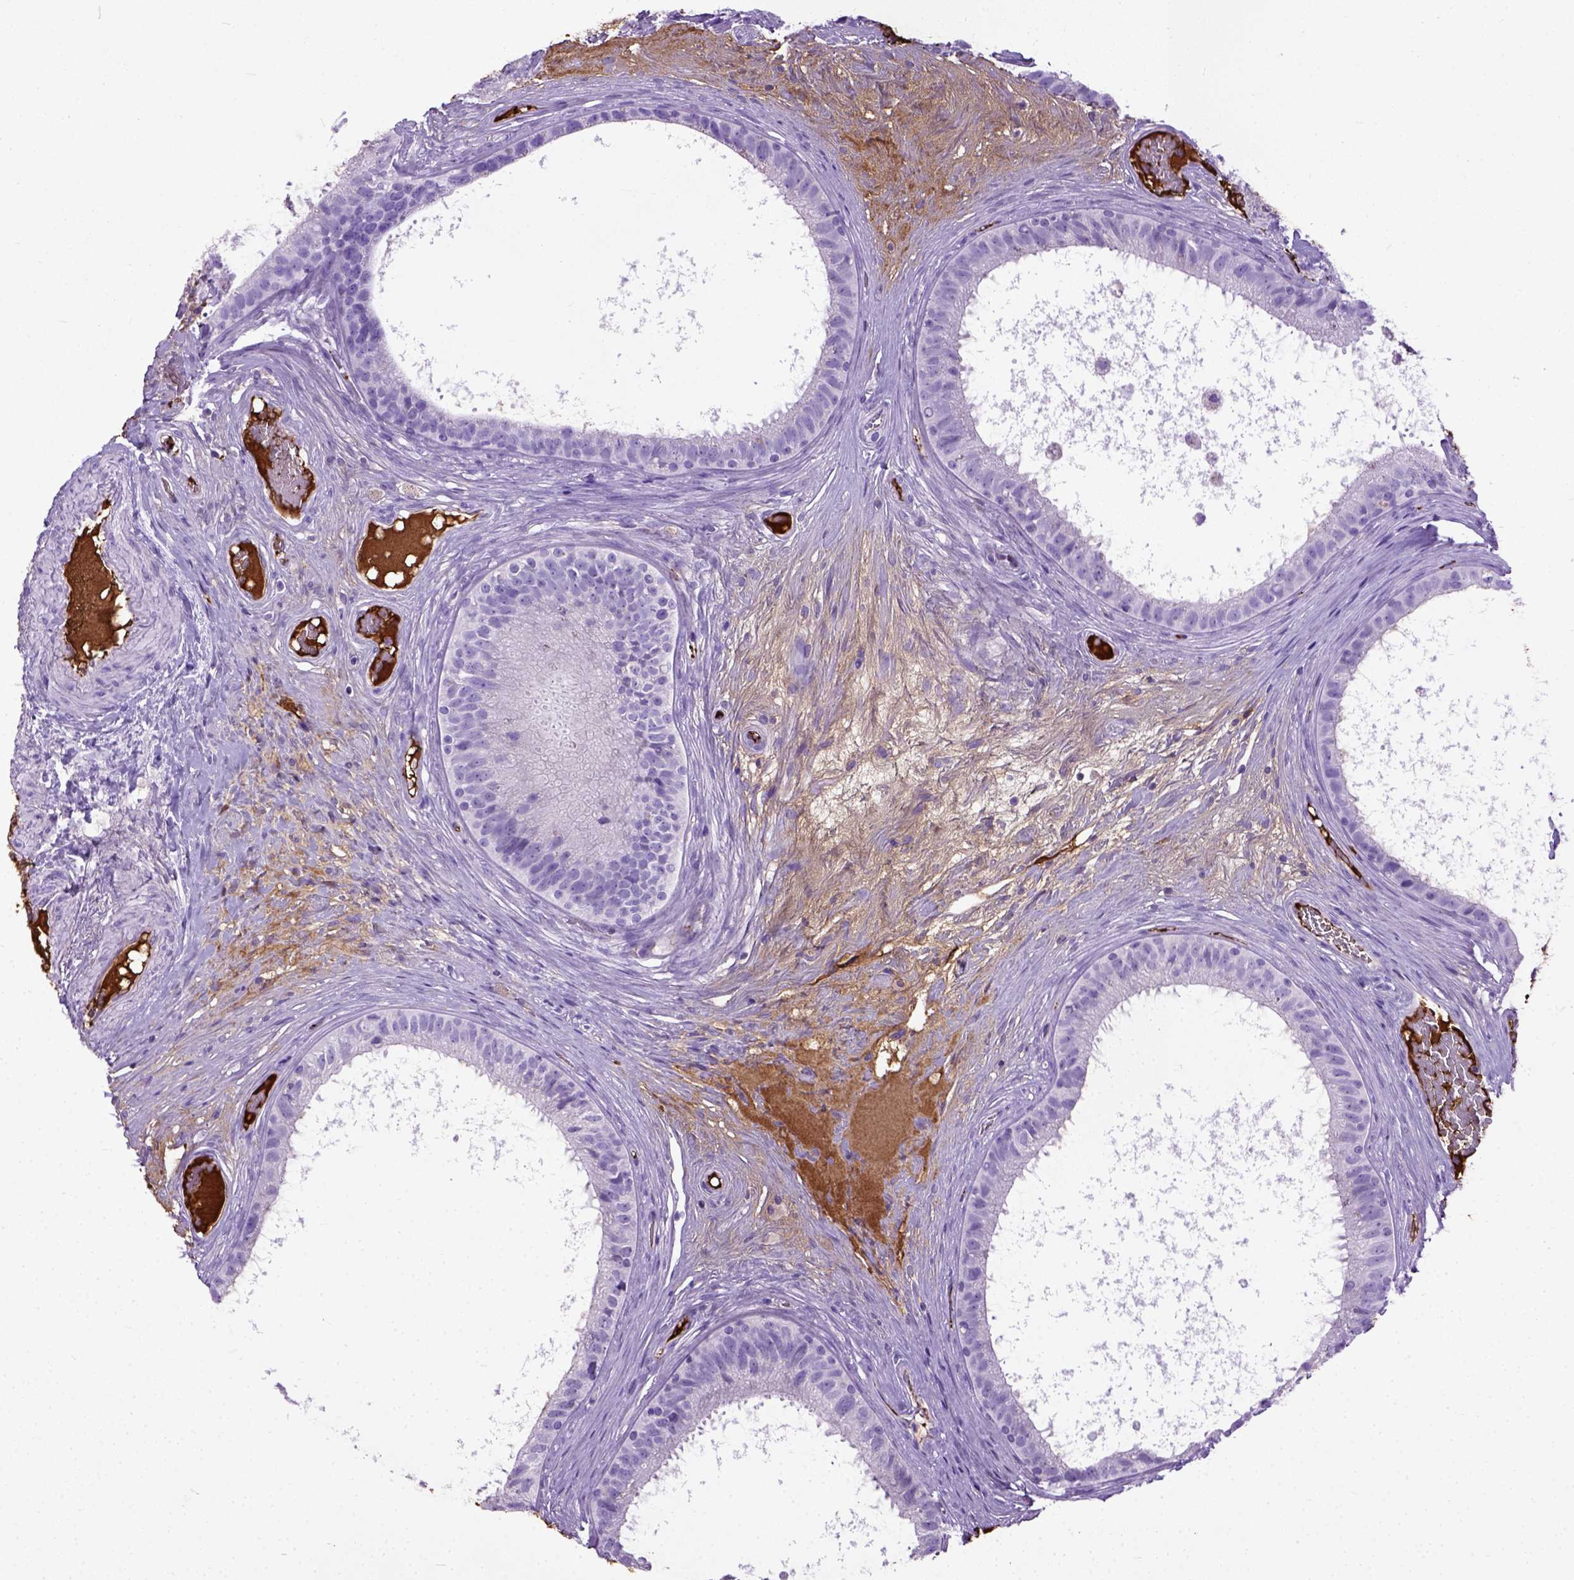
{"staining": {"intensity": "negative", "quantity": "none", "location": "none"}, "tissue": "epididymis", "cell_type": "Glandular cells", "image_type": "normal", "snomed": [{"axis": "morphology", "description": "Normal tissue, NOS"}, {"axis": "topography", "description": "Epididymis"}], "caption": "This is a image of immunohistochemistry (IHC) staining of normal epididymis, which shows no positivity in glandular cells.", "gene": "ADAMTS8", "patient": {"sex": "male", "age": 59}}